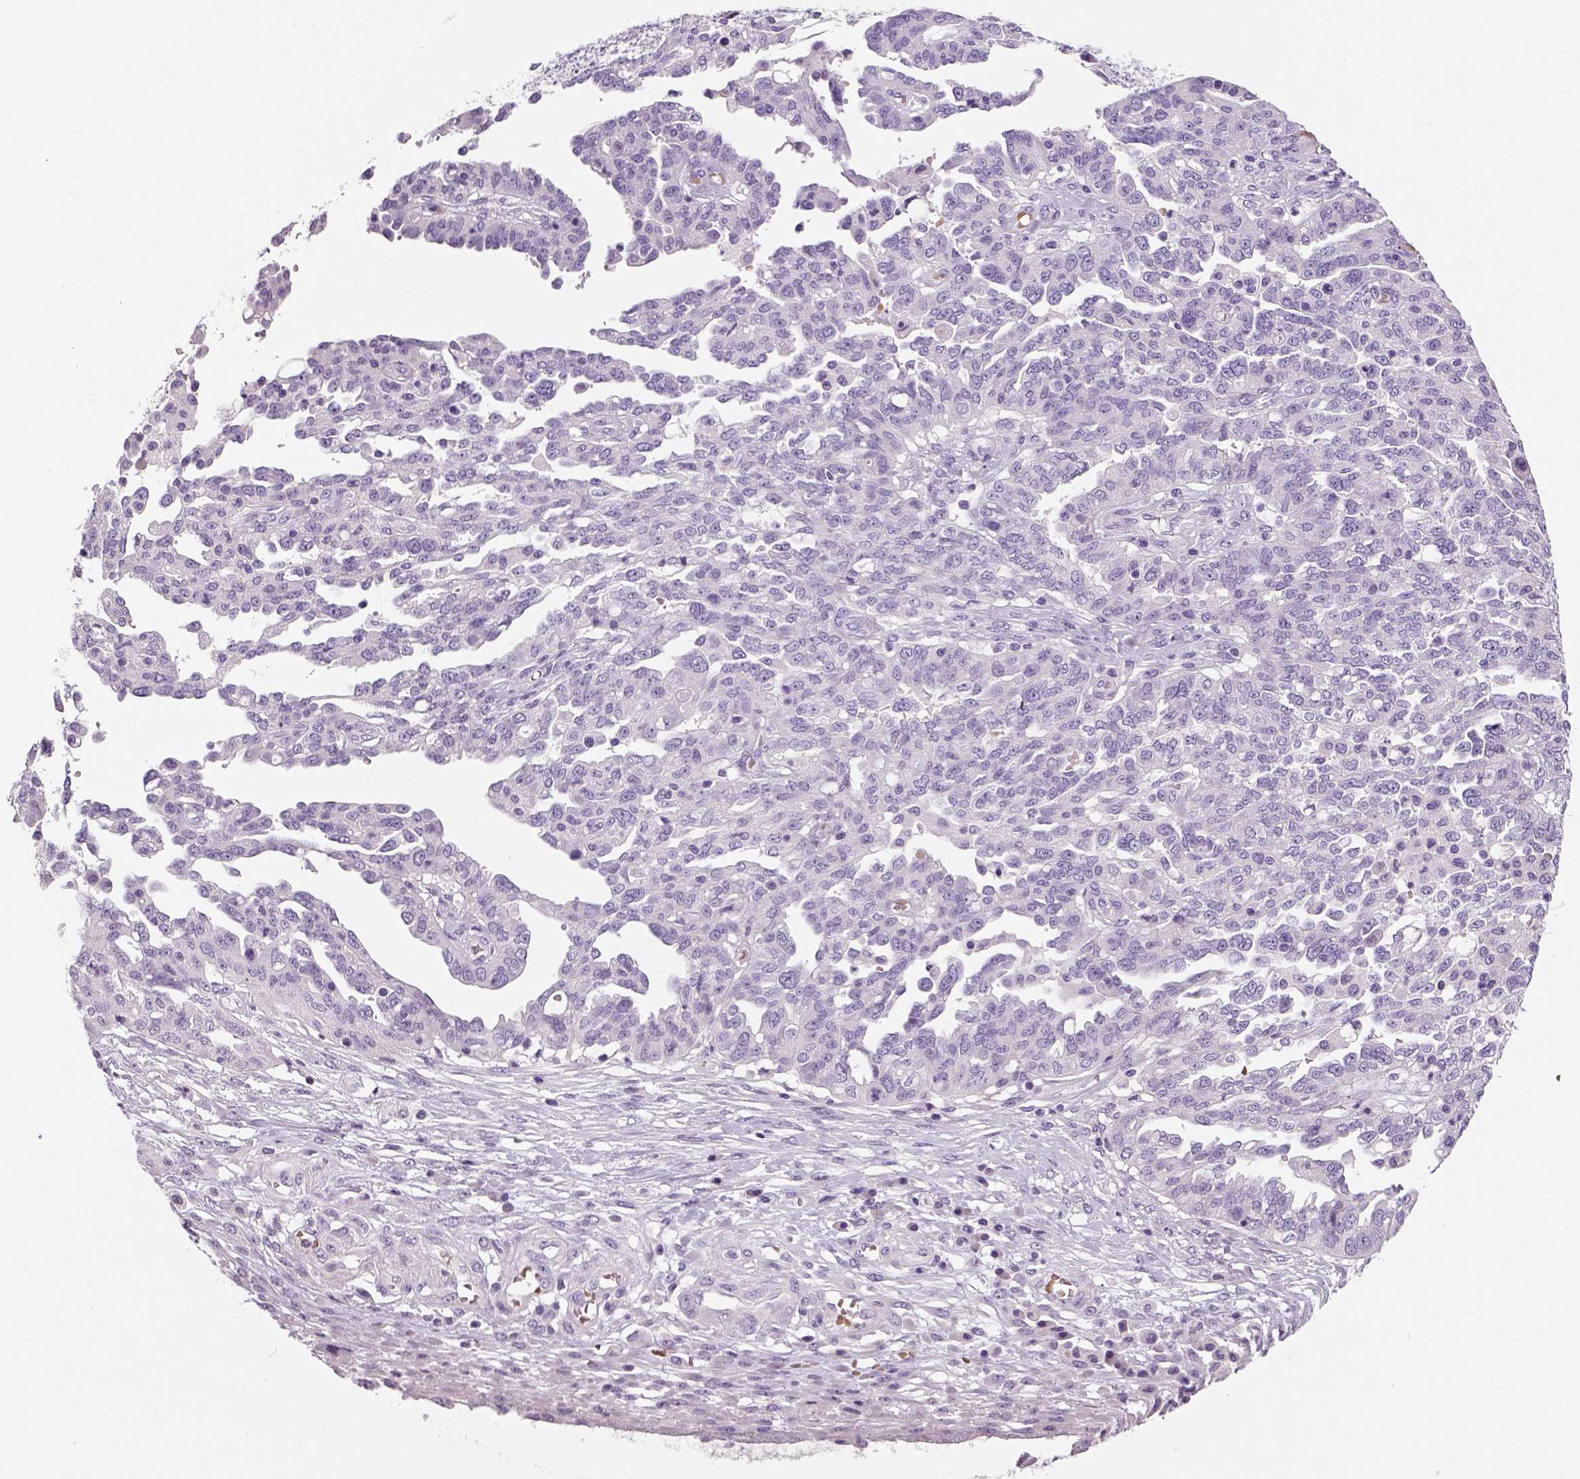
{"staining": {"intensity": "negative", "quantity": "none", "location": "none"}, "tissue": "ovarian cancer", "cell_type": "Tumor cells", "image_type": "cancer", "snomed": [{"axis": "morphology", "description": "Cystadenocarcinoma, serous, NOS"}, {"axis": "topography", "description": "Ovary"}], "caption": "High power microscopy histopathology image of an immunohistochemistry photomicrograph of ovarian cancer, revealing no significant staining in tumor cells.", "gene": "TSPAN7", "patient": {"sex": "female", "age": 67}}